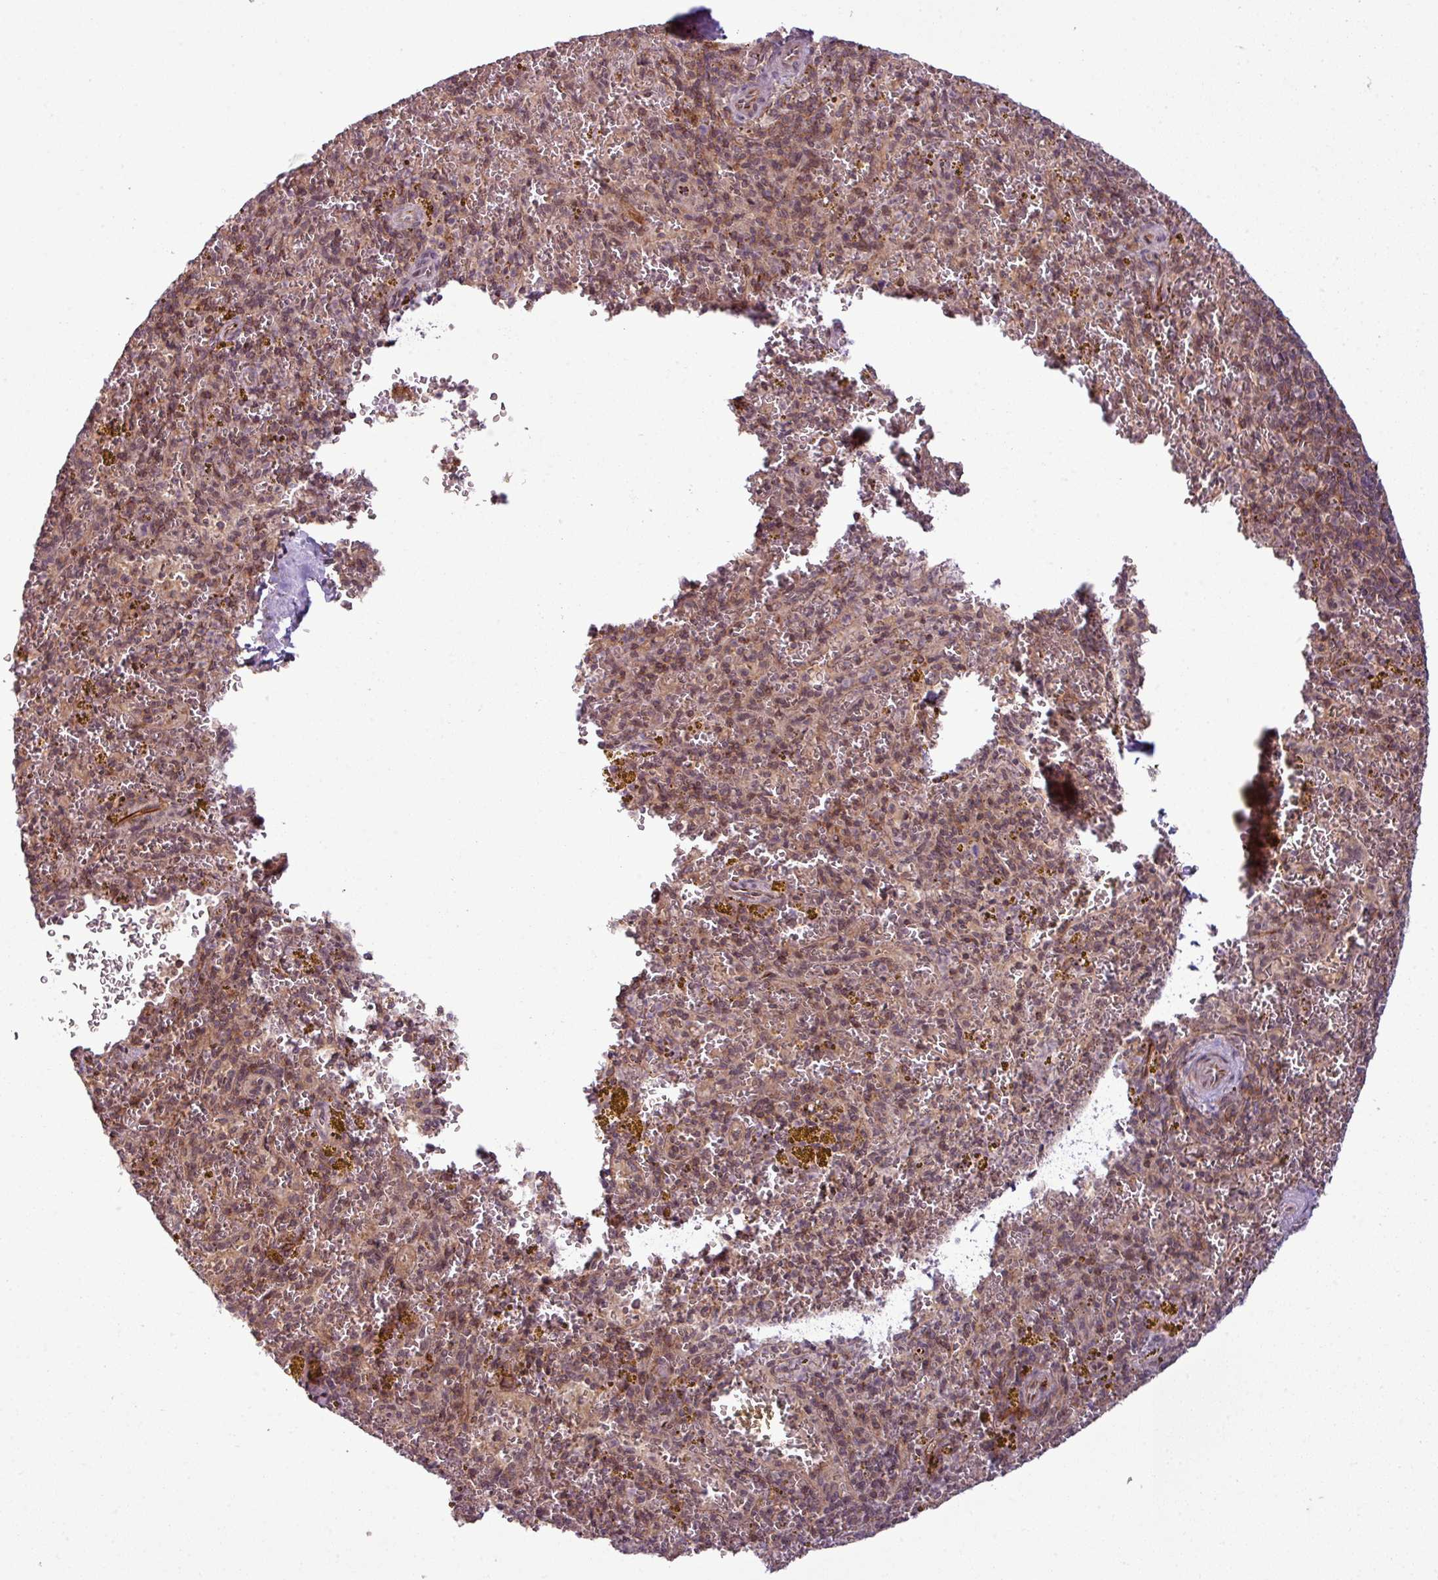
{"staining": {"intensity": "weak", "quantity": "25%-75%", "location": "cytoplasmic/membranous"}, "tissue": "spleen", "cell_type": "Cells in red pulp", "image_type": "normal", "snomed": [{"axis": "morphology", "description": "Normal tissue, NOS"}, {"axis": "topography", "description": "Spleen"}], "caption": "Protein staining by immunohistochemistry demonstrates weak cytoplasmic/membranous expression in approximately 25%-75% of cells in red pulp in unremarkable spleen. The protein of interest is shown in brown color, while the nuclei are stained blue.", "gene": "ZC2HC1C", "patient": {"sex": "male", "age": 57}}